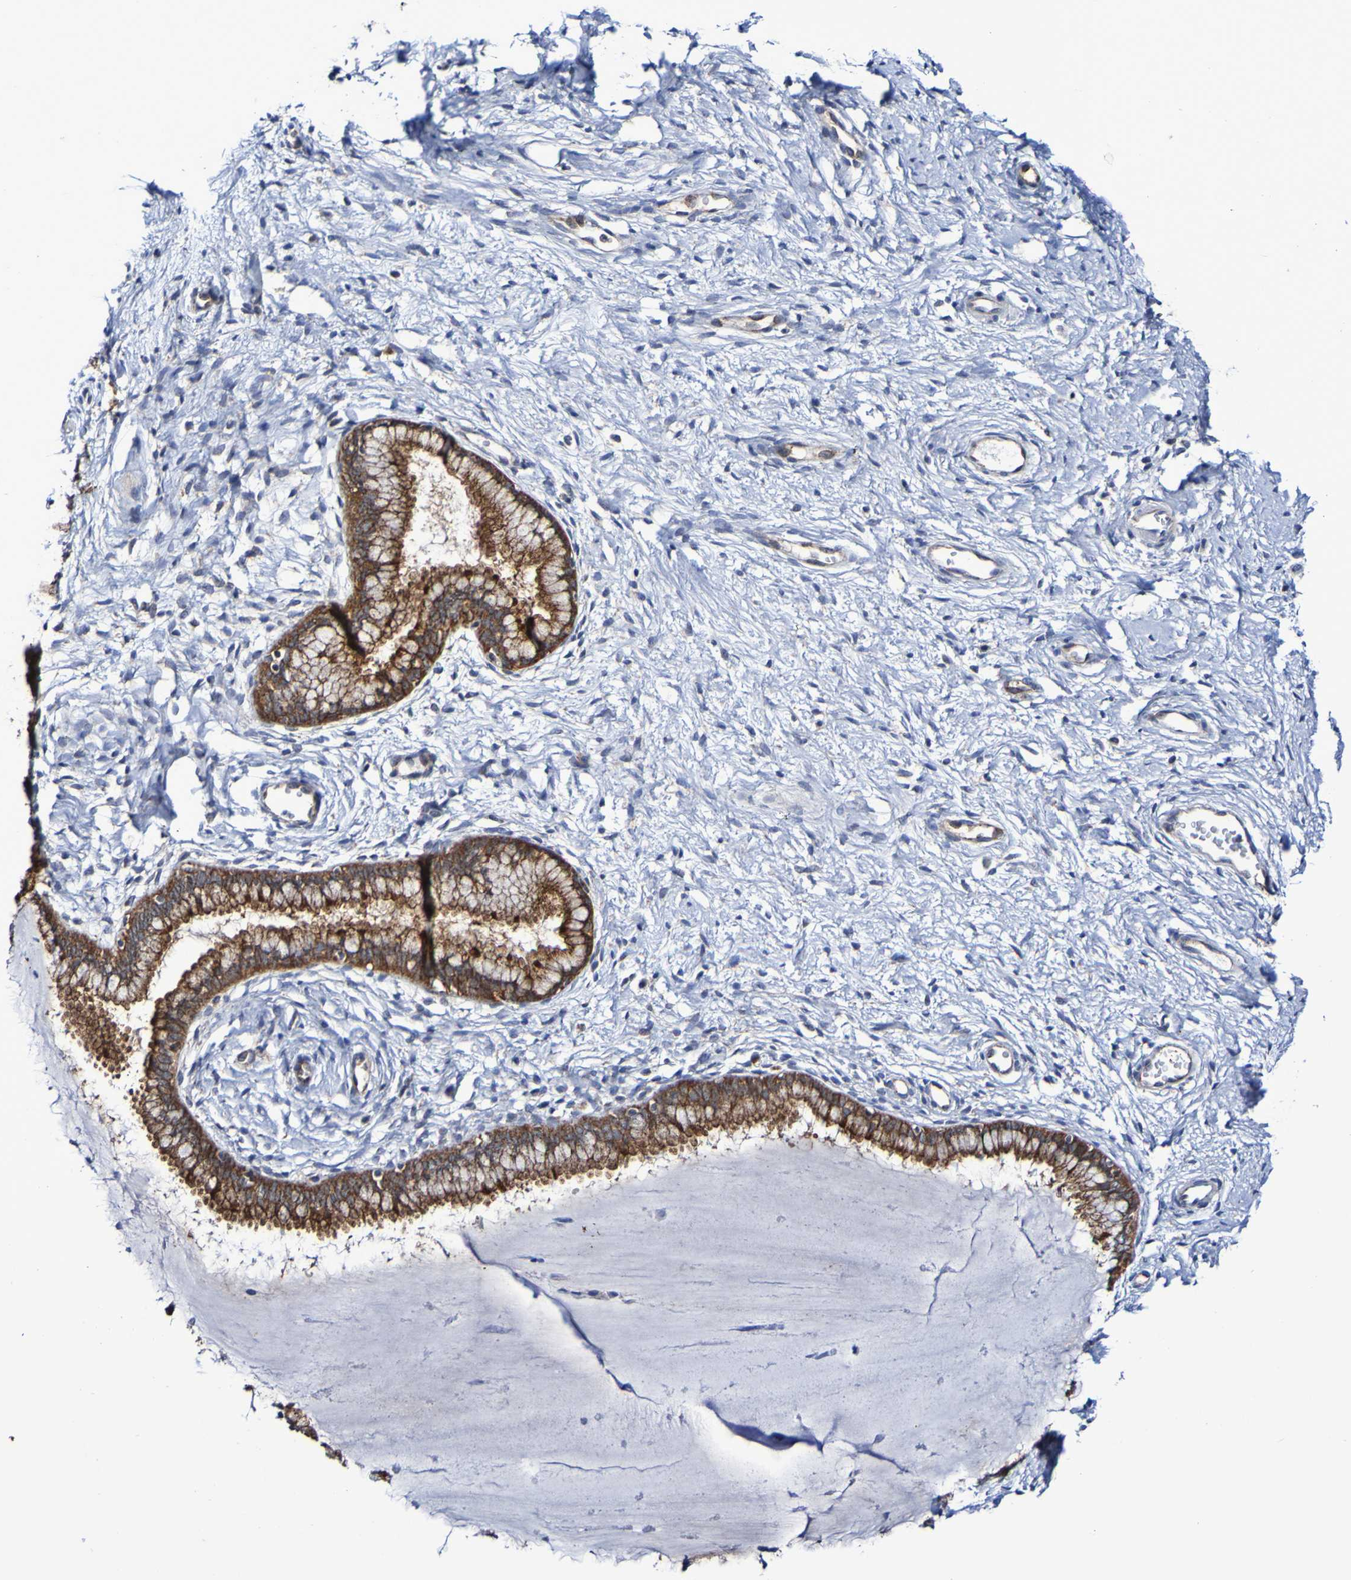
{"staining": {"intensity": "strong", "quantity": ">75%", "location": "cytoplasmic/membranous"}, "tissue": "cervix", "cell_type": "Glandular cells", "image_type": "normal", "snomed": [{"axis": "morphology", "description": "Normal tissue, NOS"}, {"axis": "topography", "description": "Cervix"}], "caption": "A high-resolution photomicrograph shows IHC staining of benign cervix, which demonstrates strong cytoplasmic/membranous expression in about >75% of glandular cells.", "gene": "GJB1", "patient": {"sex": "female", "age": 65}}